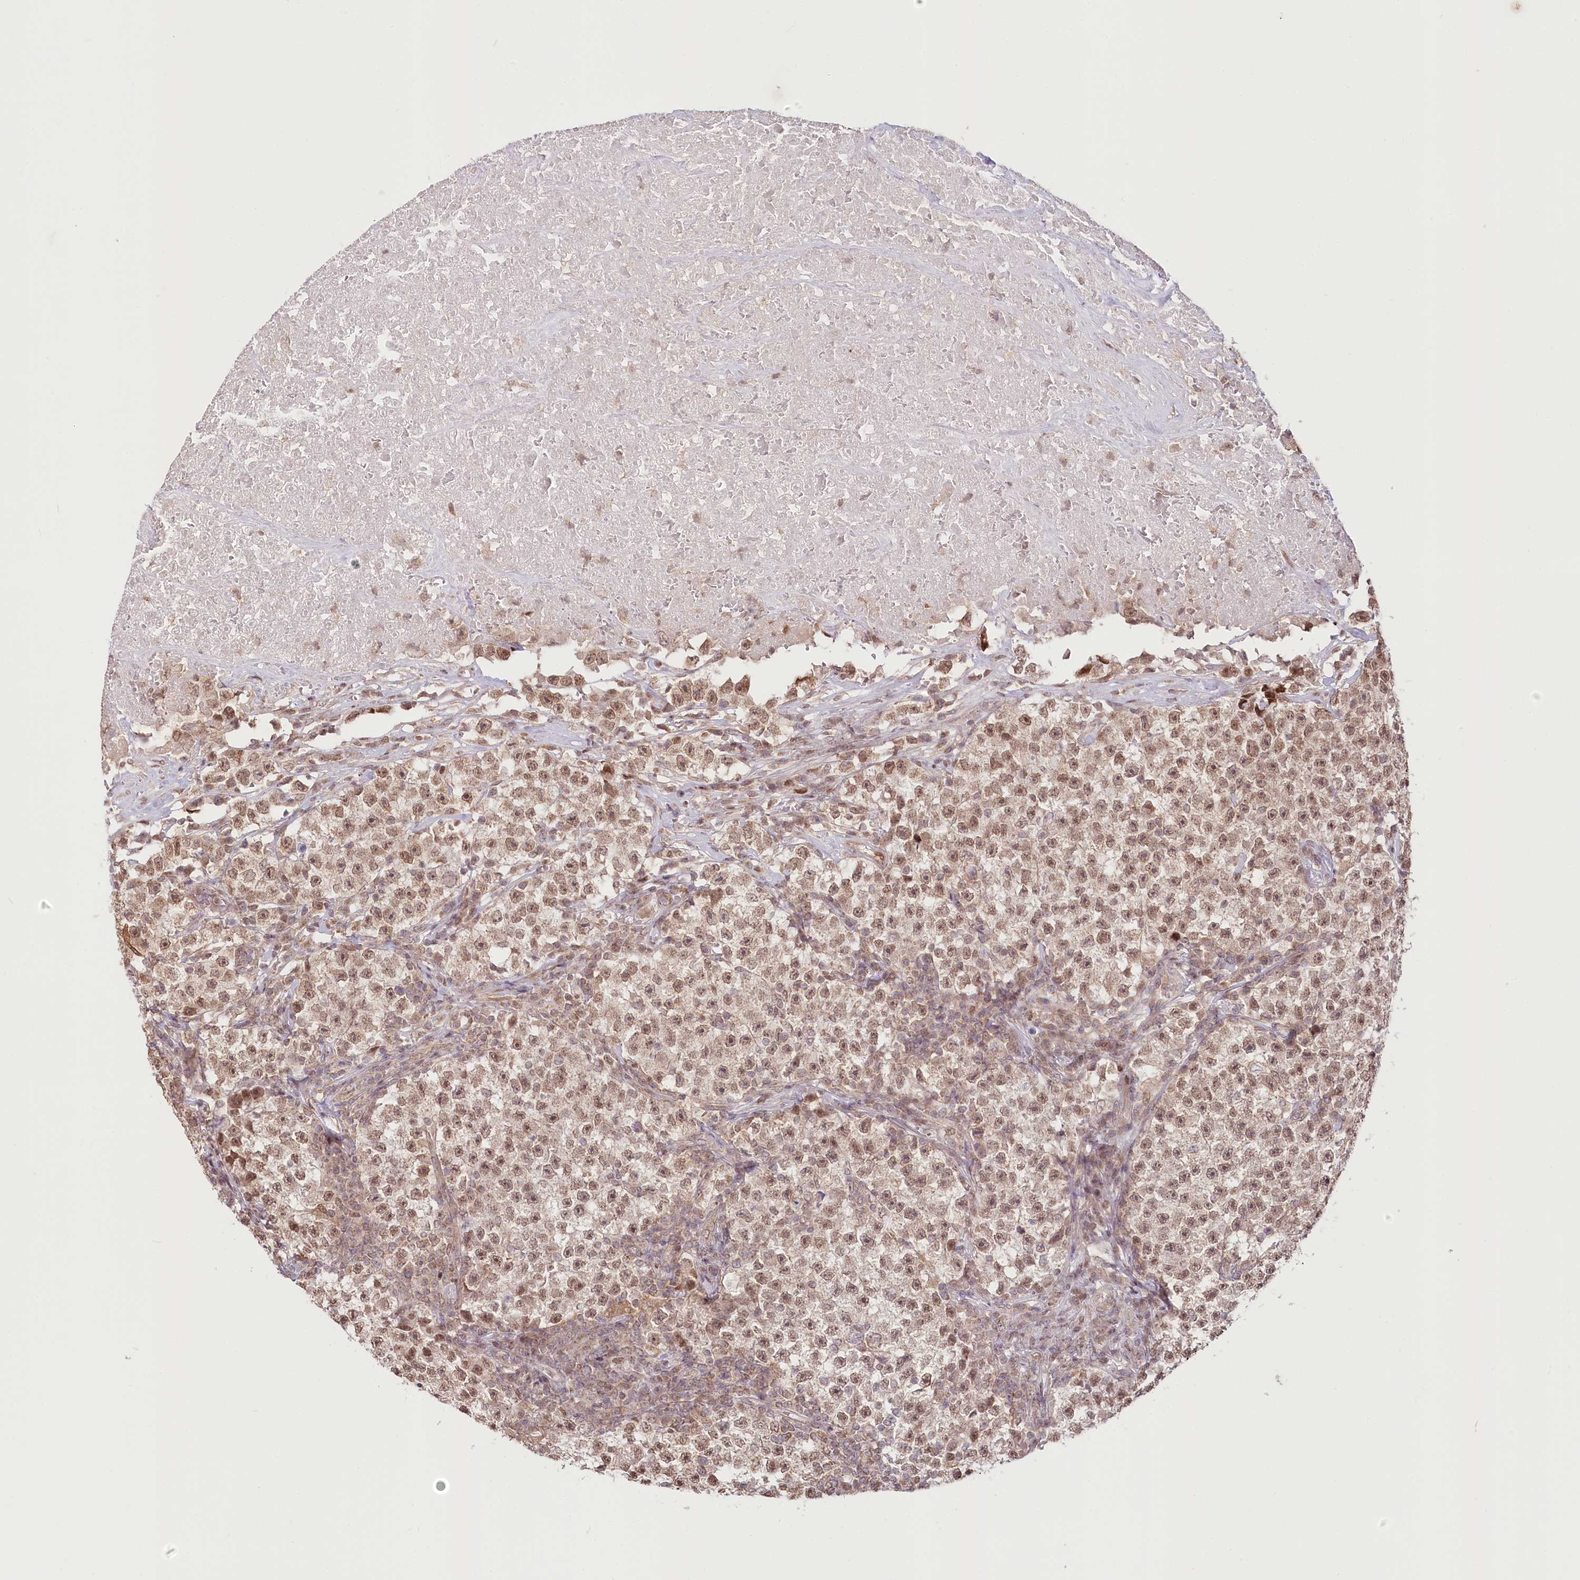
{"staining": {"intensity": "moderate", "quantity": ">75%", "location": "nuclear"}, "tissue": "testis cancer", "cell_type": "Tumor cells", "image_type": "cancer", "snomed": [{"axis": "morphology", "description": "Seminoma, NOS"}, {"axis": "topography", "description": "Testis"}], "caption": "The micrograph reveals staining of testis seminoma, revealing moderate nuclear protein positivity (brown color) within tumor cells.", "gene": "PYURF", "patient": {"sex": "male", "age": 22}}